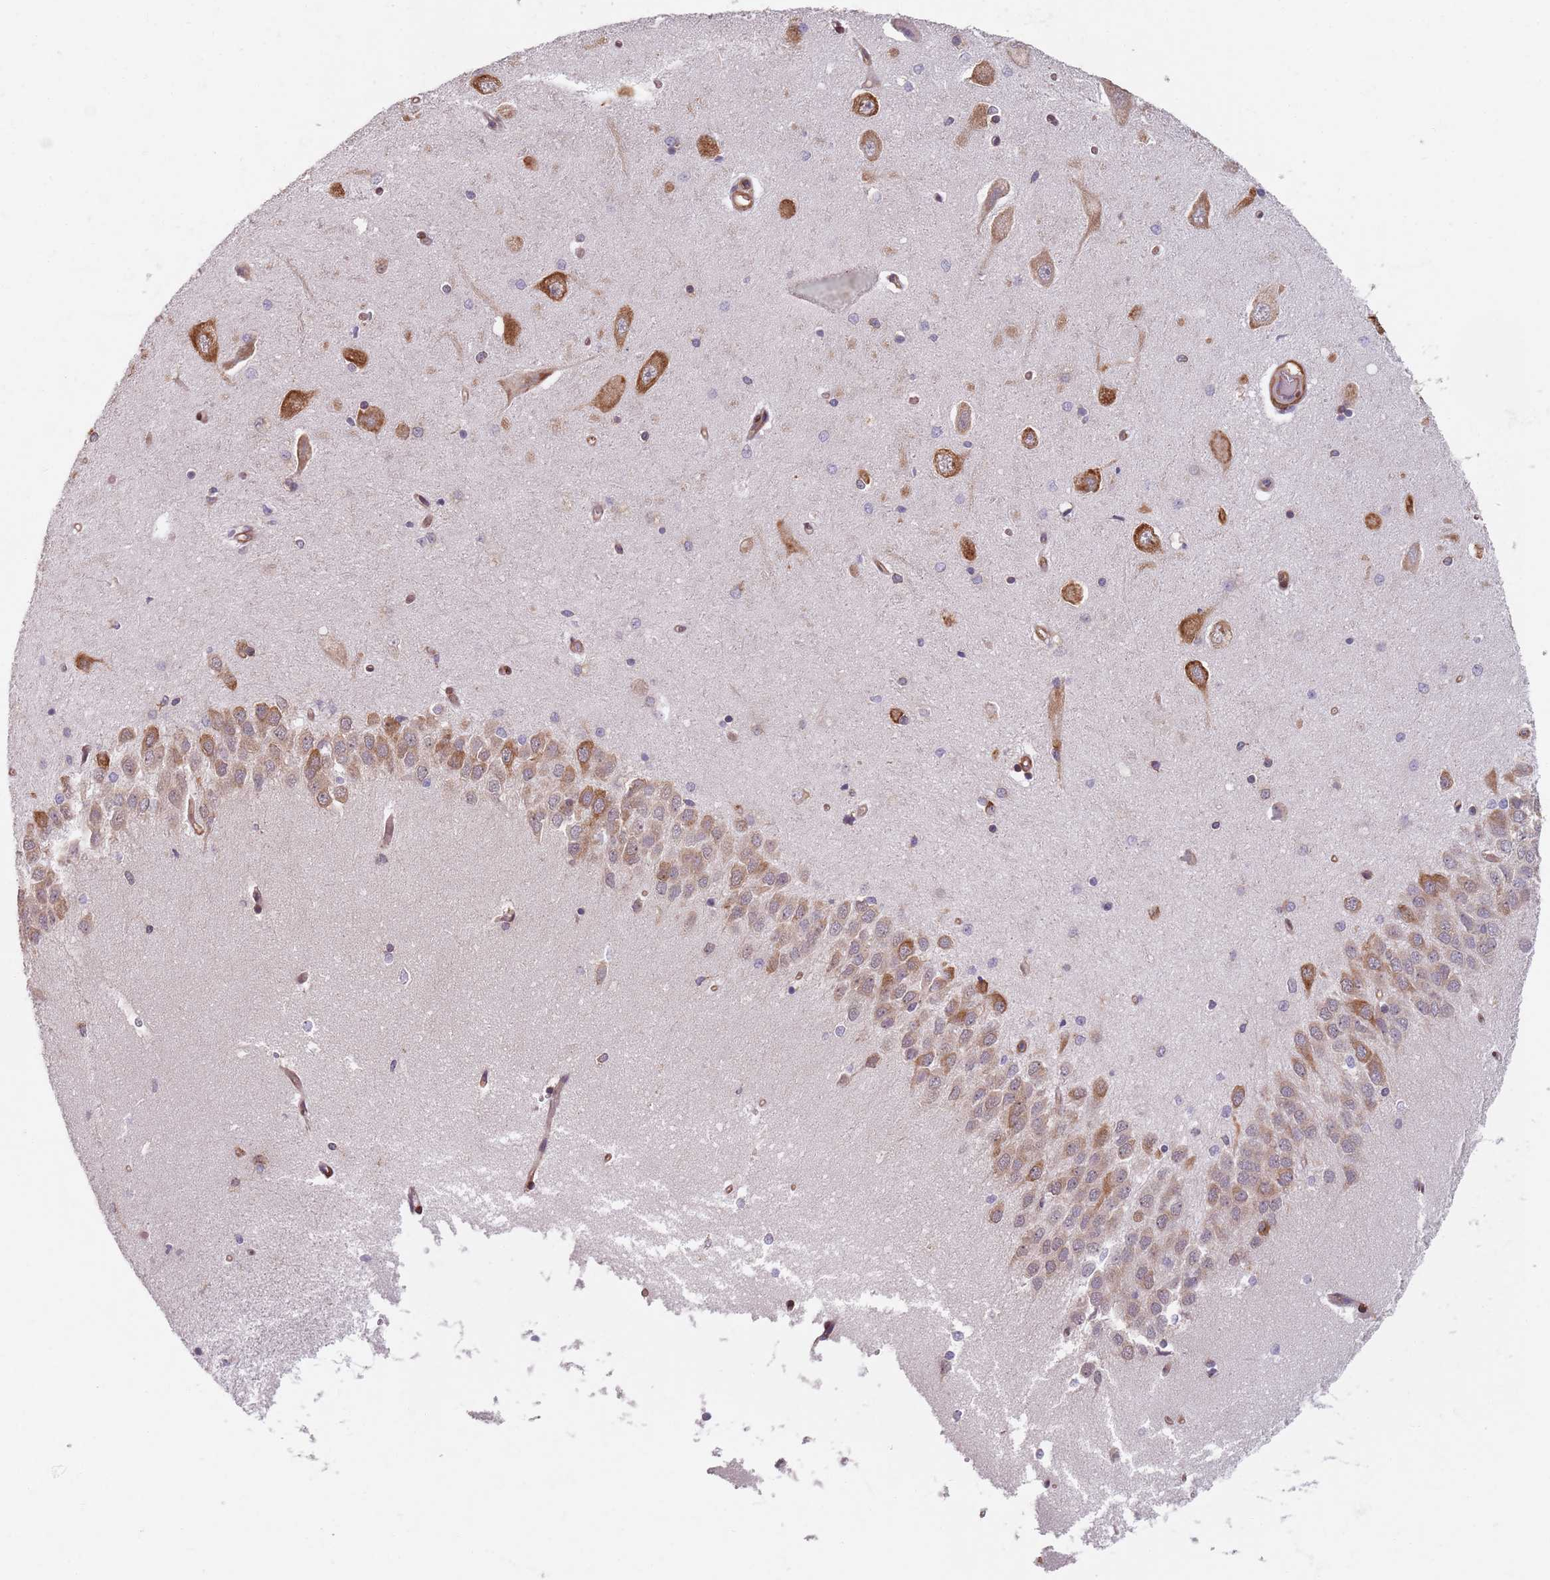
{"staining": {"intensity": "moderate", "quantity": "<25%", "location": "cytoplasmic/membranous"}, "tissue": "hippocampus", "cell_type": "Glial cells", "image_type": "normal", "snomed": [{"axis": "morphology", "description": "Normal tissue, NOS"}, {"axis": "topography", "description": "Hippocampus"}], "caption": "Glial cells display low levels of moderate cytoplasmic/membranous staining in about <25% of cells in benign human hippocampus.", "gene": "NOTCH3", "patient": {"sex": "male", "age": 45}}